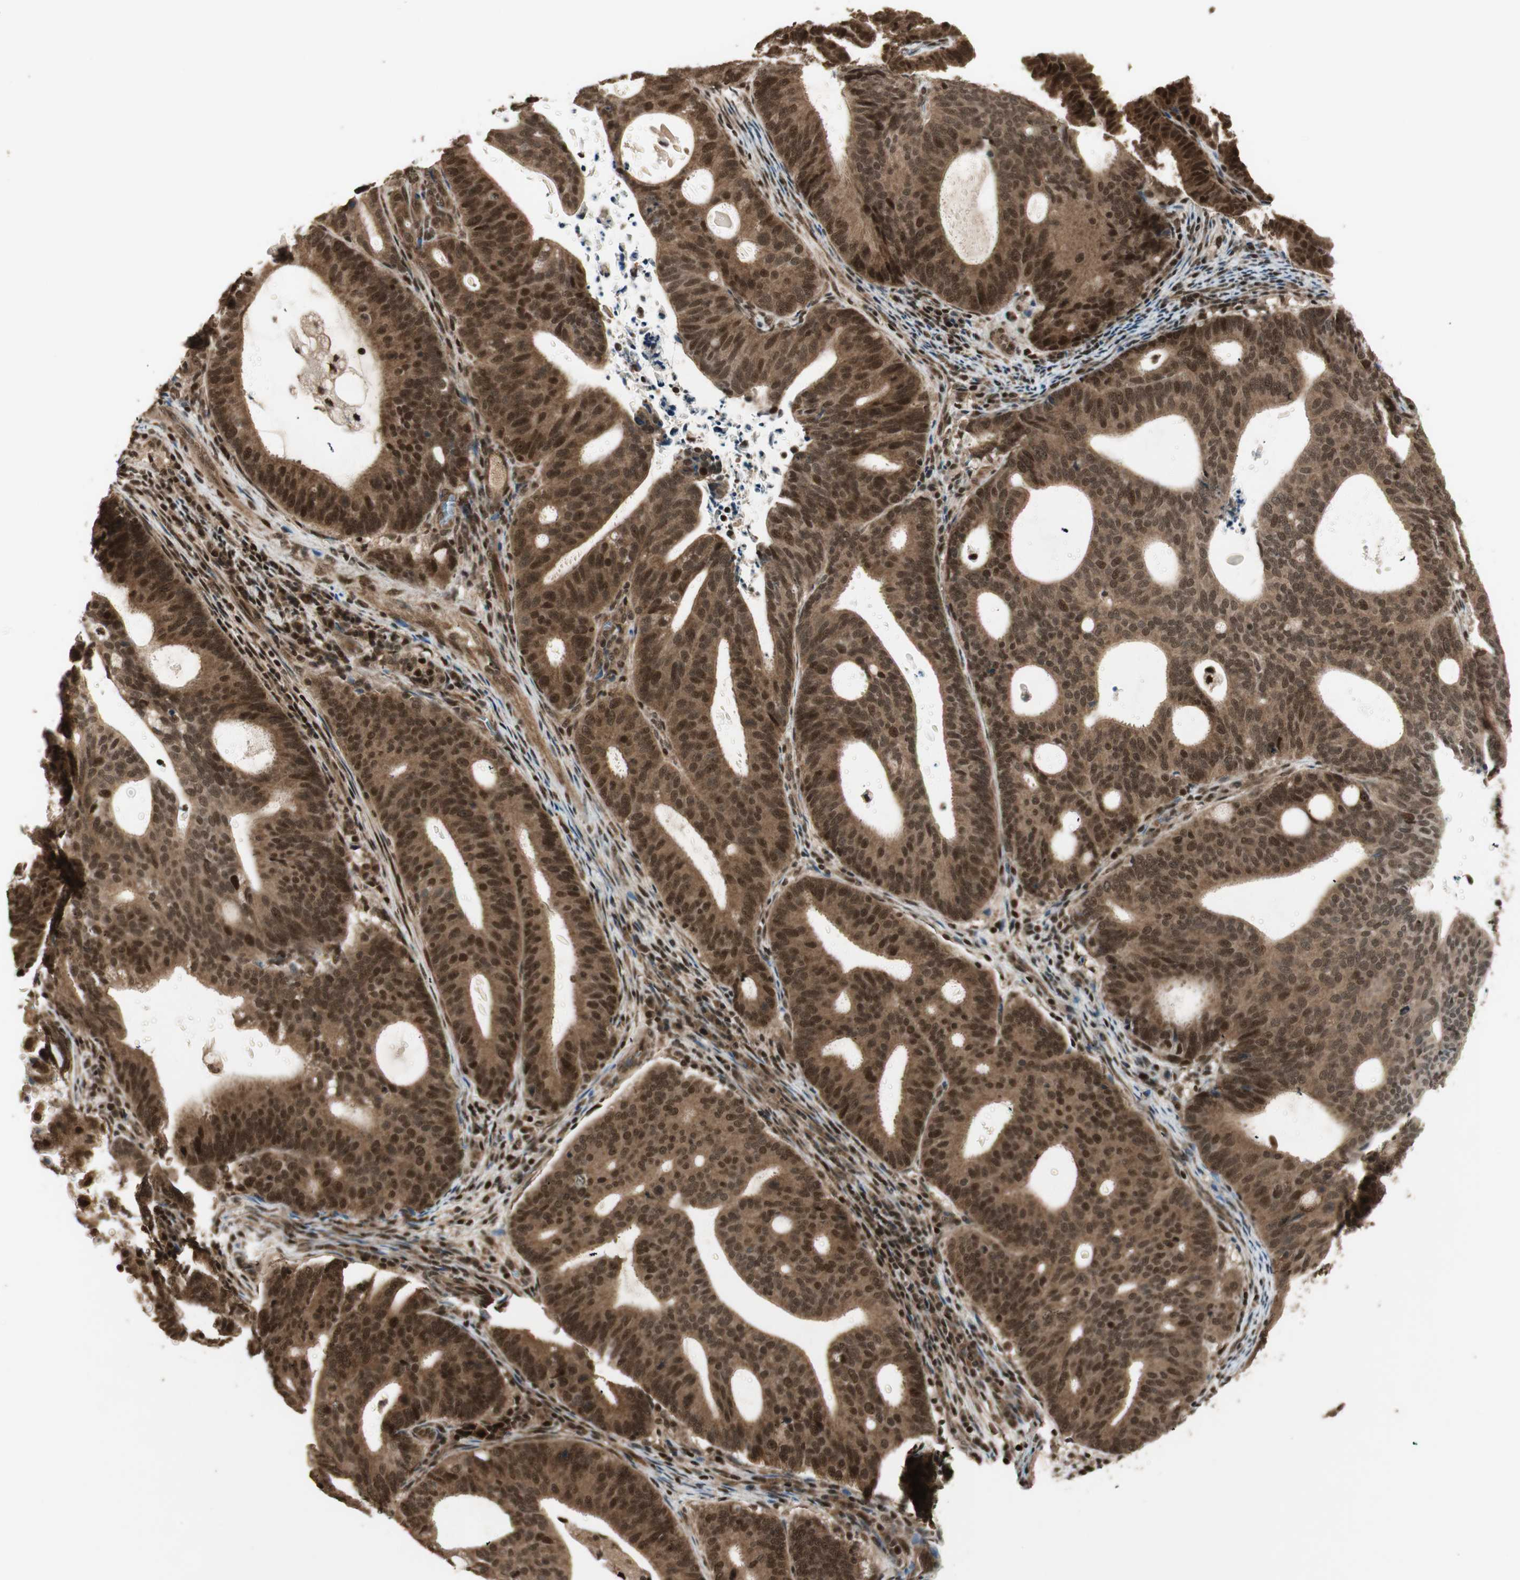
{"staining": {"intensity": "strong", "quantity": ">75%", "location": "cytoplasmic/membranous,nuclear"}, "tissue": "endometrial cancer", "cell_type": "Tumor cells", "image_type": "cancer", "snomed": [{"axis": "morphology", "description": "Adenocarcinoma, NOS"}, {"axis": "topography", "description": "Uterus"}], "caption": "Immunohistochemistry (DAB (3,3'-diaminobenzidine)) staining of human endometrial cancer exhibits strong cytoplasmic/membranous and nuclear protein positivity in approximately >75% of tumor cells. (IHC, brightfield microscopy, high magnification).", "gene": "RPA3", "patient": {"sex": "female", "age": 83}}